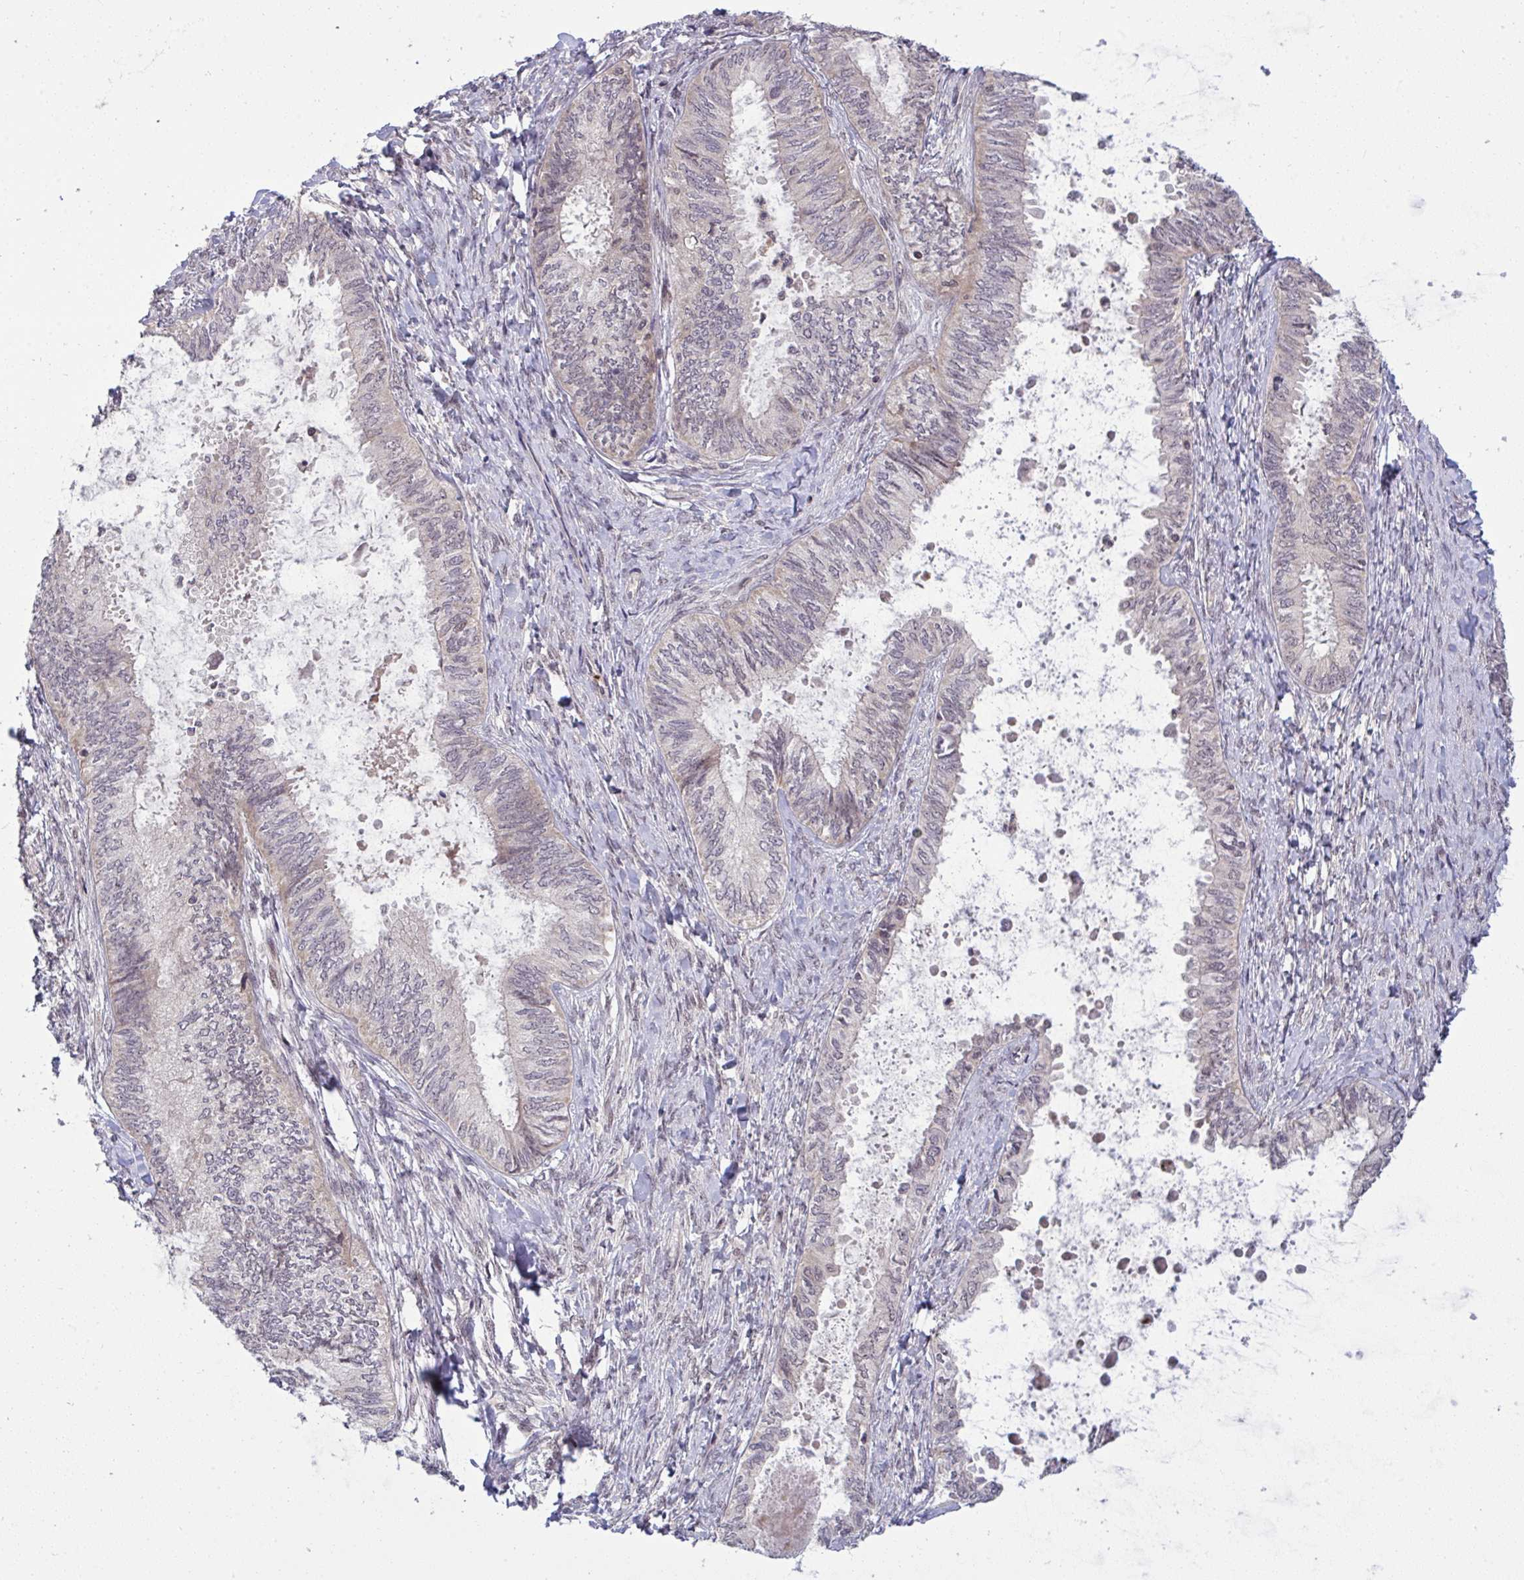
{"staining": {"intensity": "weak", "quantity": "25%-75%", "location": "cytoplasmic/membranous,nuclear"}, "tissue": "ovarian cancer", "cell_type": "Tumor cells", "image_type": "cancer", "snomed": [{"axis": "morphology", "description": "Carcinoma, endometroid"}, {"axis": "topography", "description": "Ovary"}], "caption": "The histopathology image exhibits a brown stain indicating the presence of a protein in the cytoplasmic/membranous and nuclear of tumor cells in ovarian endometroid carcinoma. The staining was performed using DAB (3,3'-diaminobenzidine), with brown indicating positive protein expression. Nuclei are stained blue with hematoxylin.", "gene": "KLF2", "patient": {"sex": "female", "age": 70}}